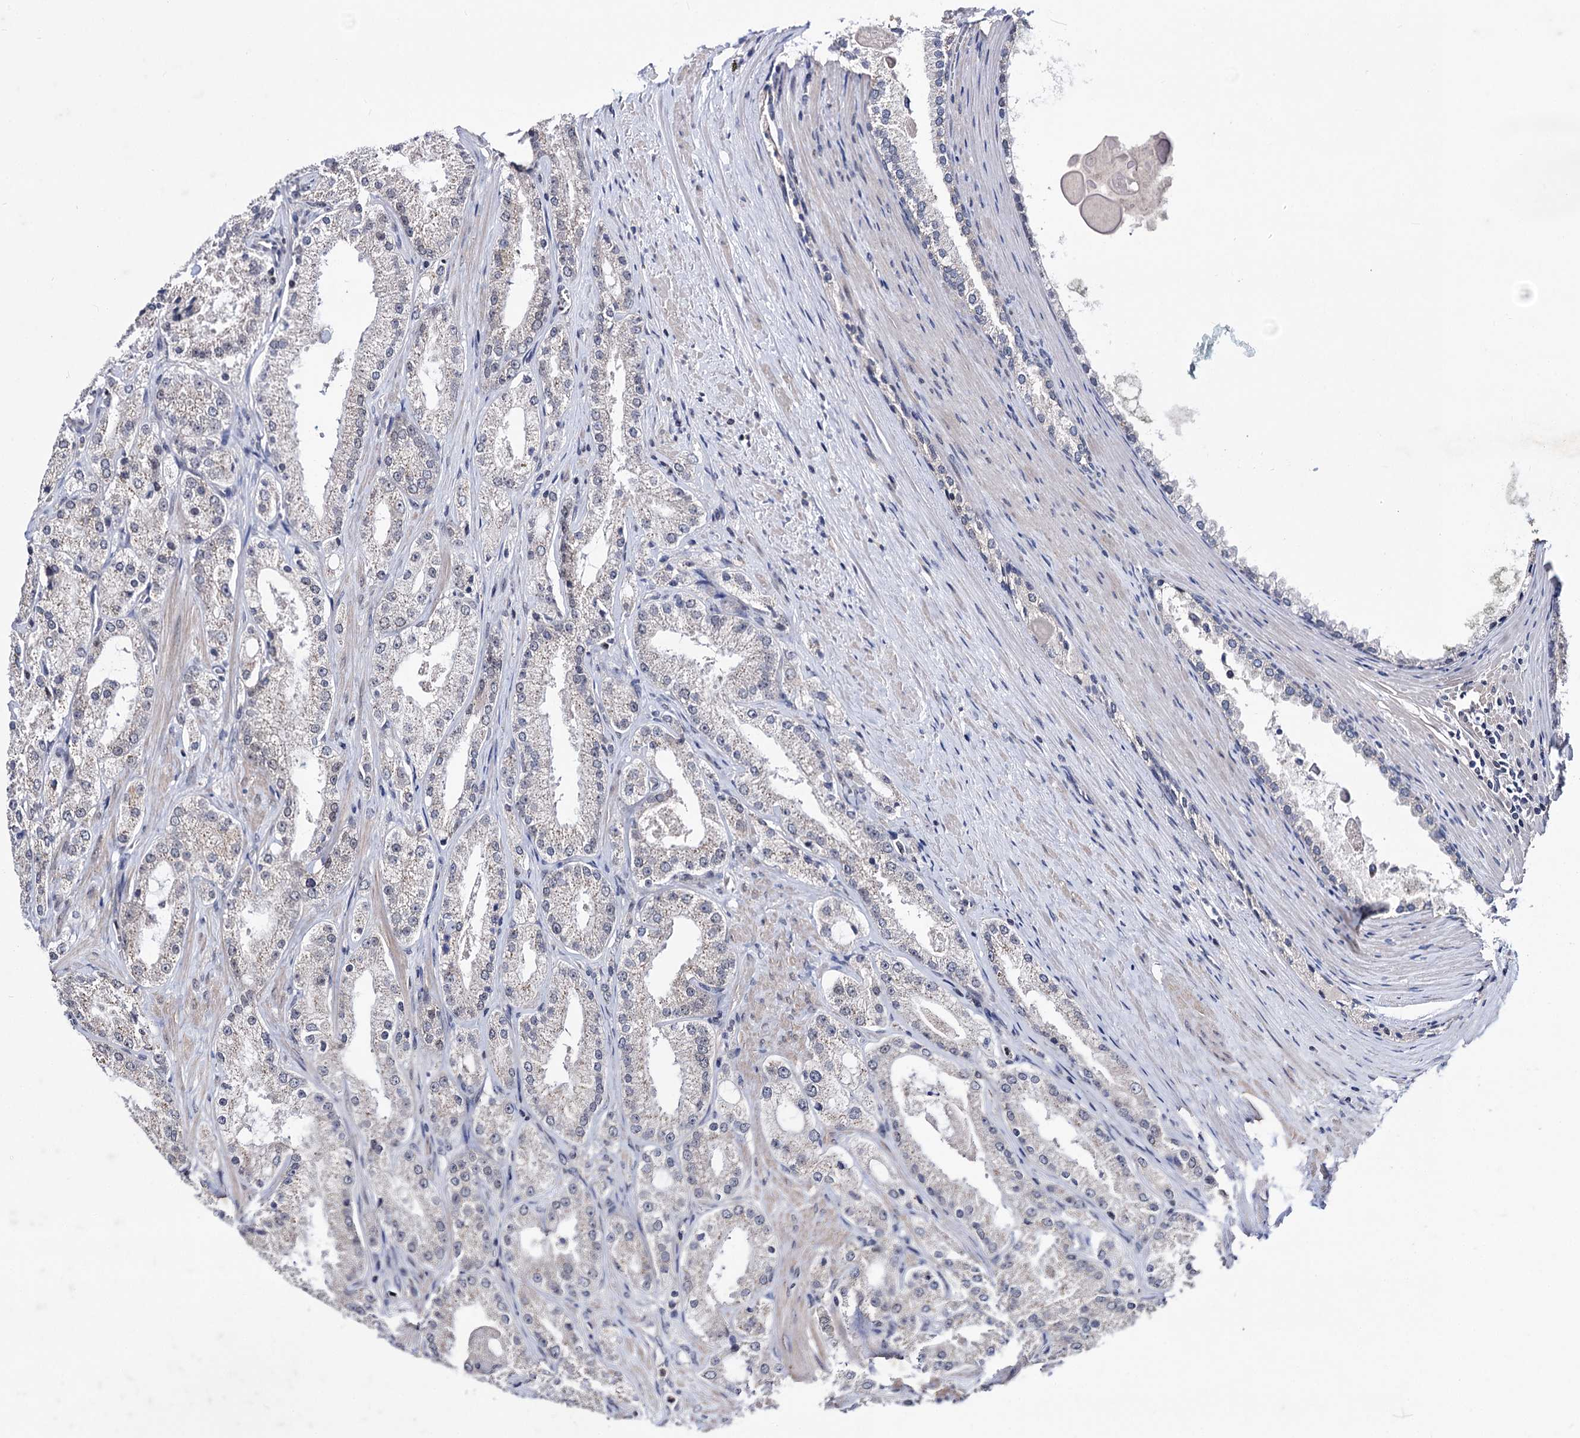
{"staining": {"intensity": "negative", "quantity": "none", "location": "none"}, "tissue": "prostate cancer", "cell_type": "Tumor cells", "image_type": "cancer", "snomed": [{"axis": "morphology", "description": "Adenocarcinoma, Low grade"}, {"axis": "topography", "description": "Prostate"}], "caption": "Immunohistochemistry of human prostate adenocarcinoma (low-grade) reveals no staining in tumor cells.", "gene": "SMCHD1", "patient": {"sex": "male", "age": 69}}